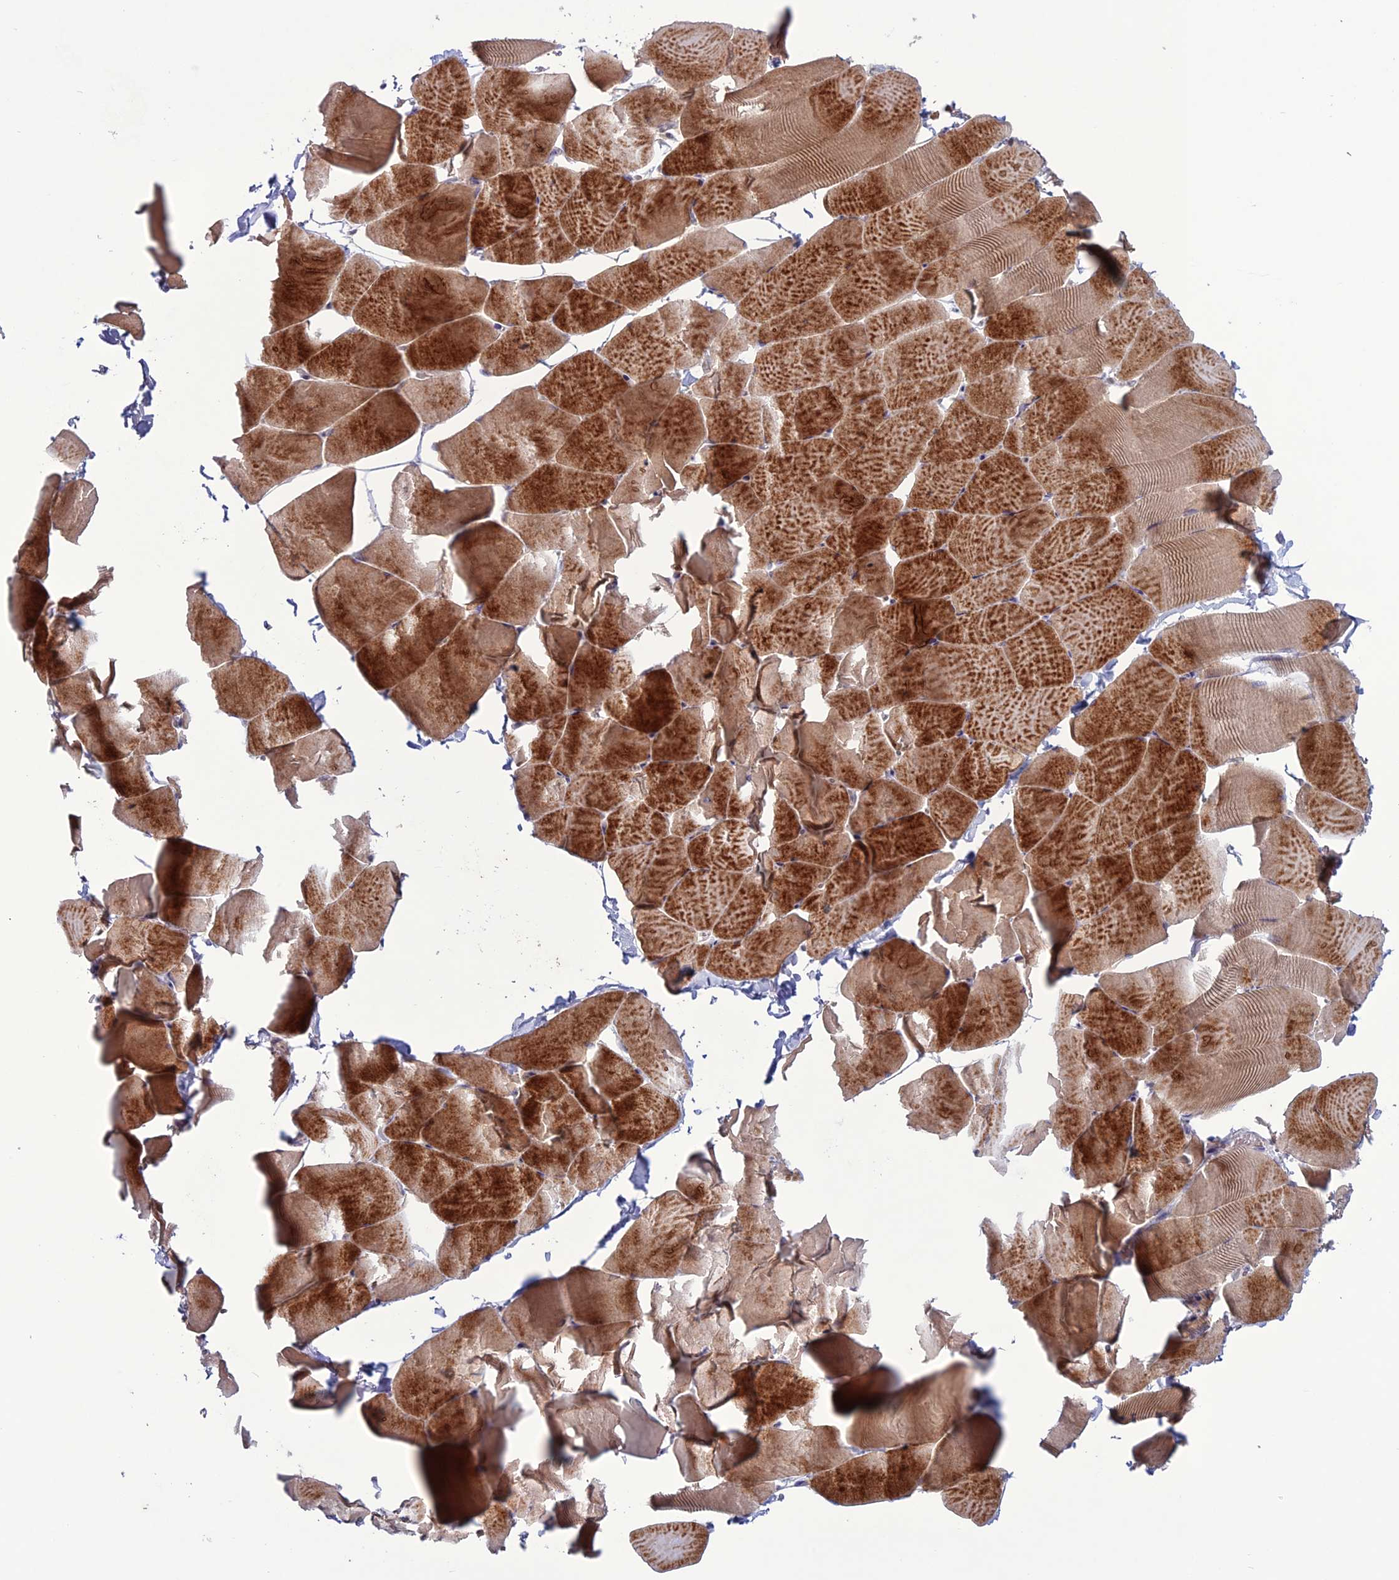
{"staining": {"intensity": "strong", "quantity": "25%-75%", "location": "cytoplasmic/membranous"}, "tissue": "skeletal muscle", "cell_type": "Myocytes", "image_type": "normal", "snomed": [{"axis": "morphology", "description": "Normal tissue, NOS"}, {"axis": "topography", "description": "Skeletal muscle"}], "caption": "A brown stain labels strong cytoplasmic/membranous staining of a protein in myocytes of unremarkable skeletal muscle. Using DAB (3,3'-diaminobenzidine) (brown) and hematoxylin (blue) stains, captured at high magnification using brightfield microscopy.", "gene": "C2orf76", "patient": {"sex": "male", "age": 25}}